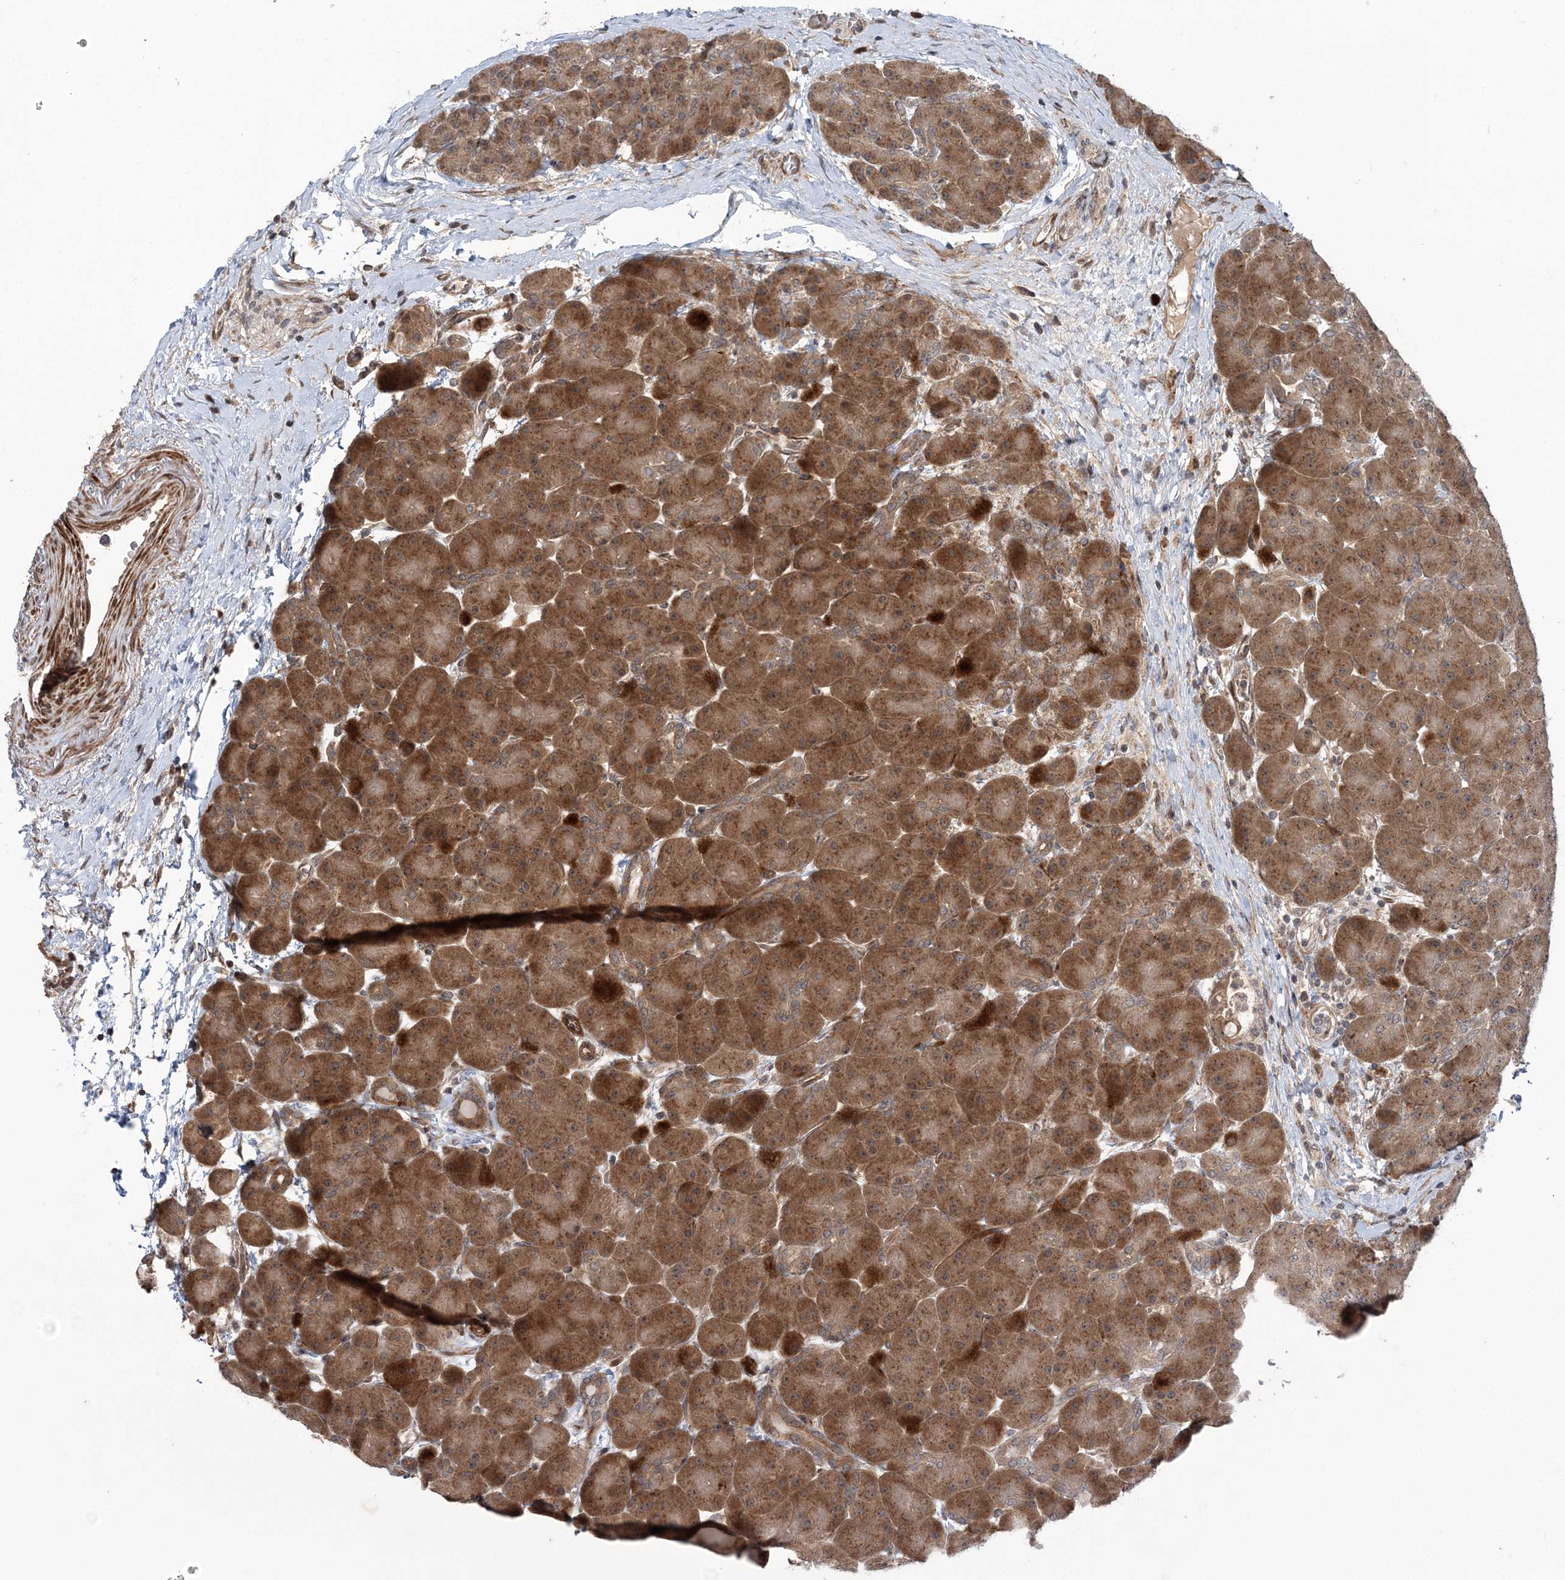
{"staining": {"intensity": "strong", "quantity": ">75%", "location": "cytoplasmic/membranous"}, "tissue": "pancreas", "cell_type": "Exocrine glandular cells", "image_type": "normal", "snomed": [{"axis": "morphology", "description": "Normal tissue, NOS"}, {"axis": "topography", "description": "Pancreas"}], "caption": "Immunohistochemical staining of benign pancreas reveals >75% levels of strong cytoplasmic/membranous protein positivity in about >75% of exocrine glandular cells. Using DAB (3,3'-diaminobenzidine) (brown) and hematoxylin (blue) stains, captured at high magnification using brightfield microscopy.", "gene": "UBTD2", "patient": {"sex": "male", "age": 66}}